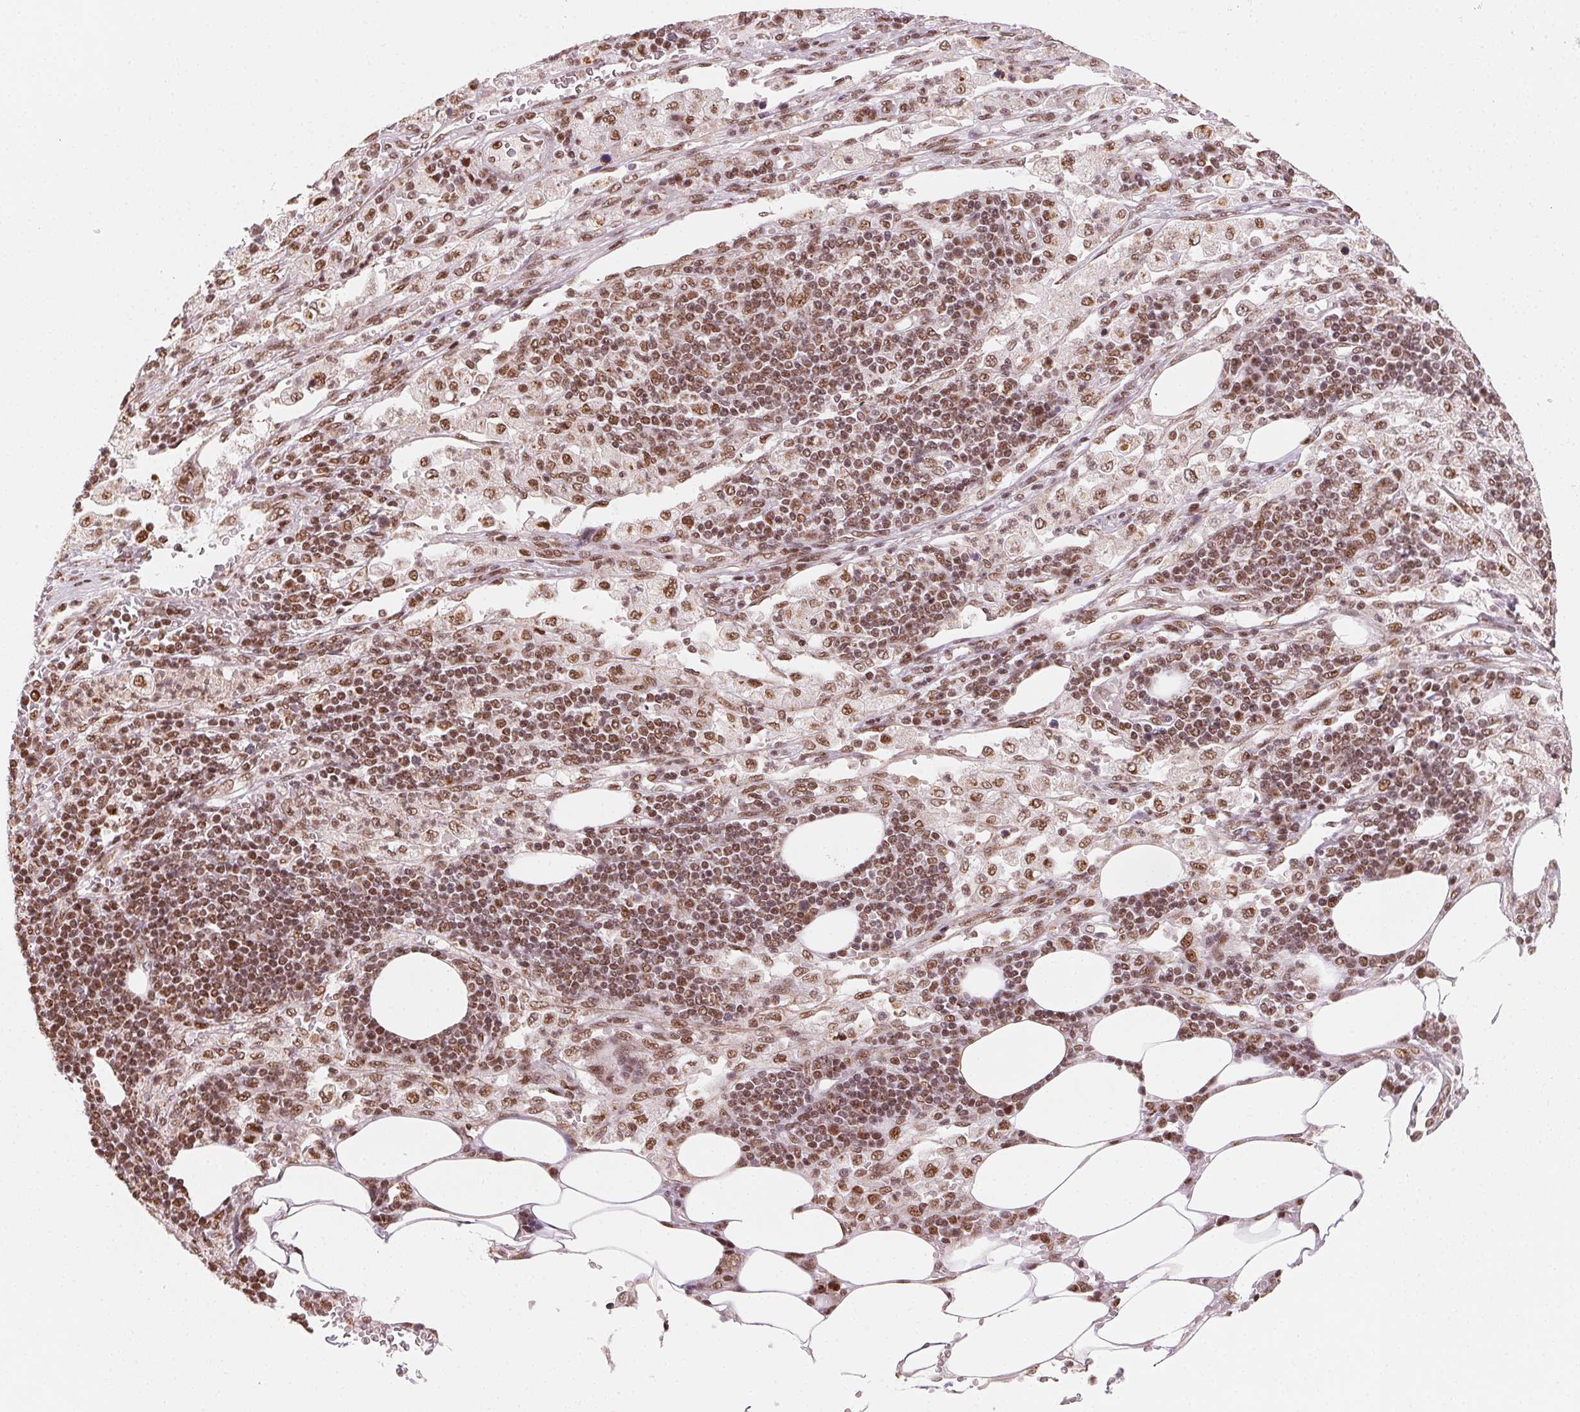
{"staining": {"intensity": "moderate", "quantity": ">75%", "location": "nuclear"}, "tissue": "pancreatic cancer", "cell_type": "Tumor cells", "image_type": "cancer", "snomed": [{"axis": "morphology", "description": "Adenocarcinoma, NOS"}, {"axis": "topography", "description": "Pancreas"}], "caption": "Tumor cells demonstrate medium levels of moderate nuclear expression in approximately >75% of cells in human pancreatic adenocarcinoma.", "gene": "TOPORS", "patient": {"sex": "female", "age": 61}}